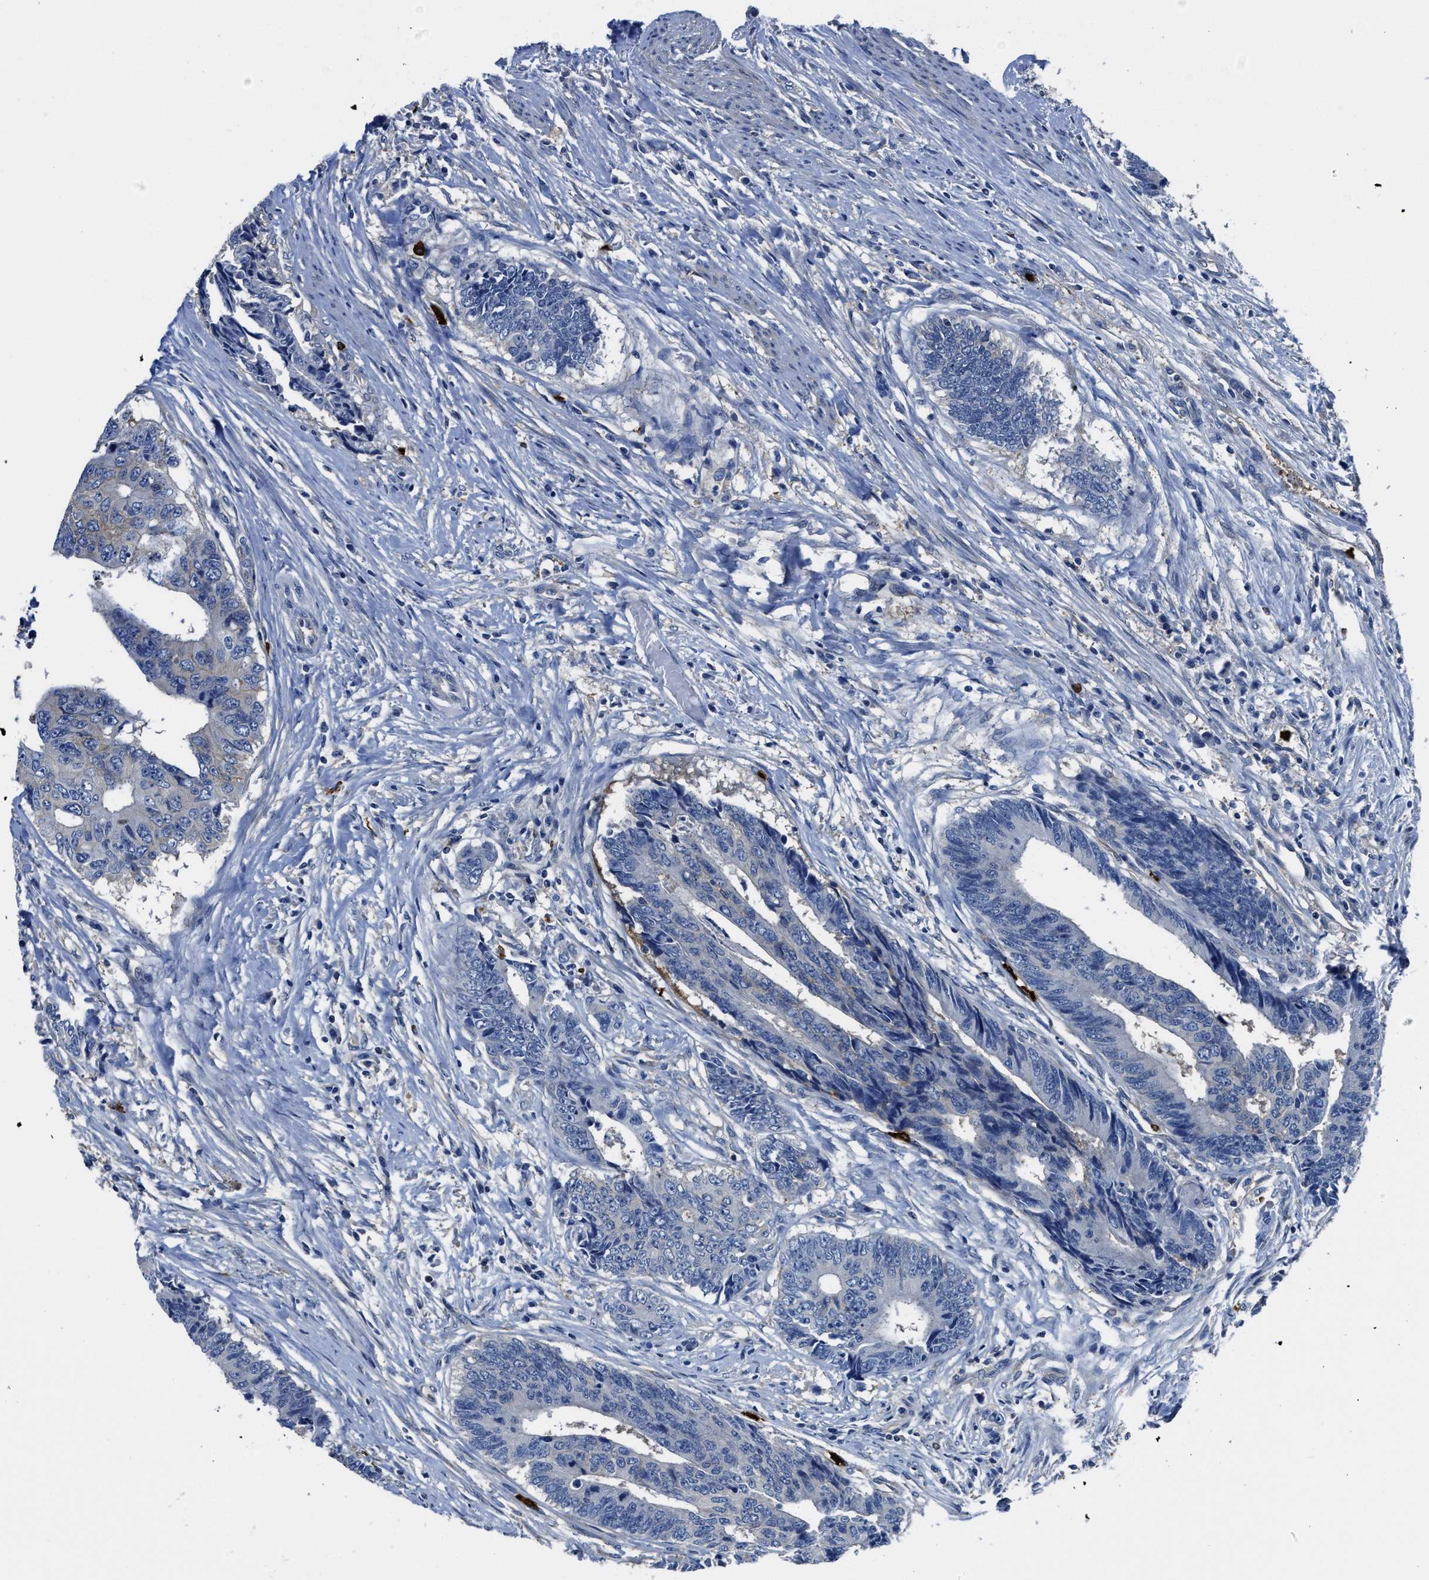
{"staining": {"intensity": "negative", "quantity": "none", "location": "none"}, "tissue": "colorectal cancer", "cell_type": "Tumor cells", "image_type": "cancer", "snomed": [{"axis": "morphology", "description": "Adenocarcinoma, NOS"}, {"axis": "topography", "description": "Rectum"}], "caption": "This is an immunohistochemistry image of human colorectal adenocarcinoma. There is no positivity in tumor cells.", "gene": "TRAF6", "patient": {"sex": "male", "age": 84}}